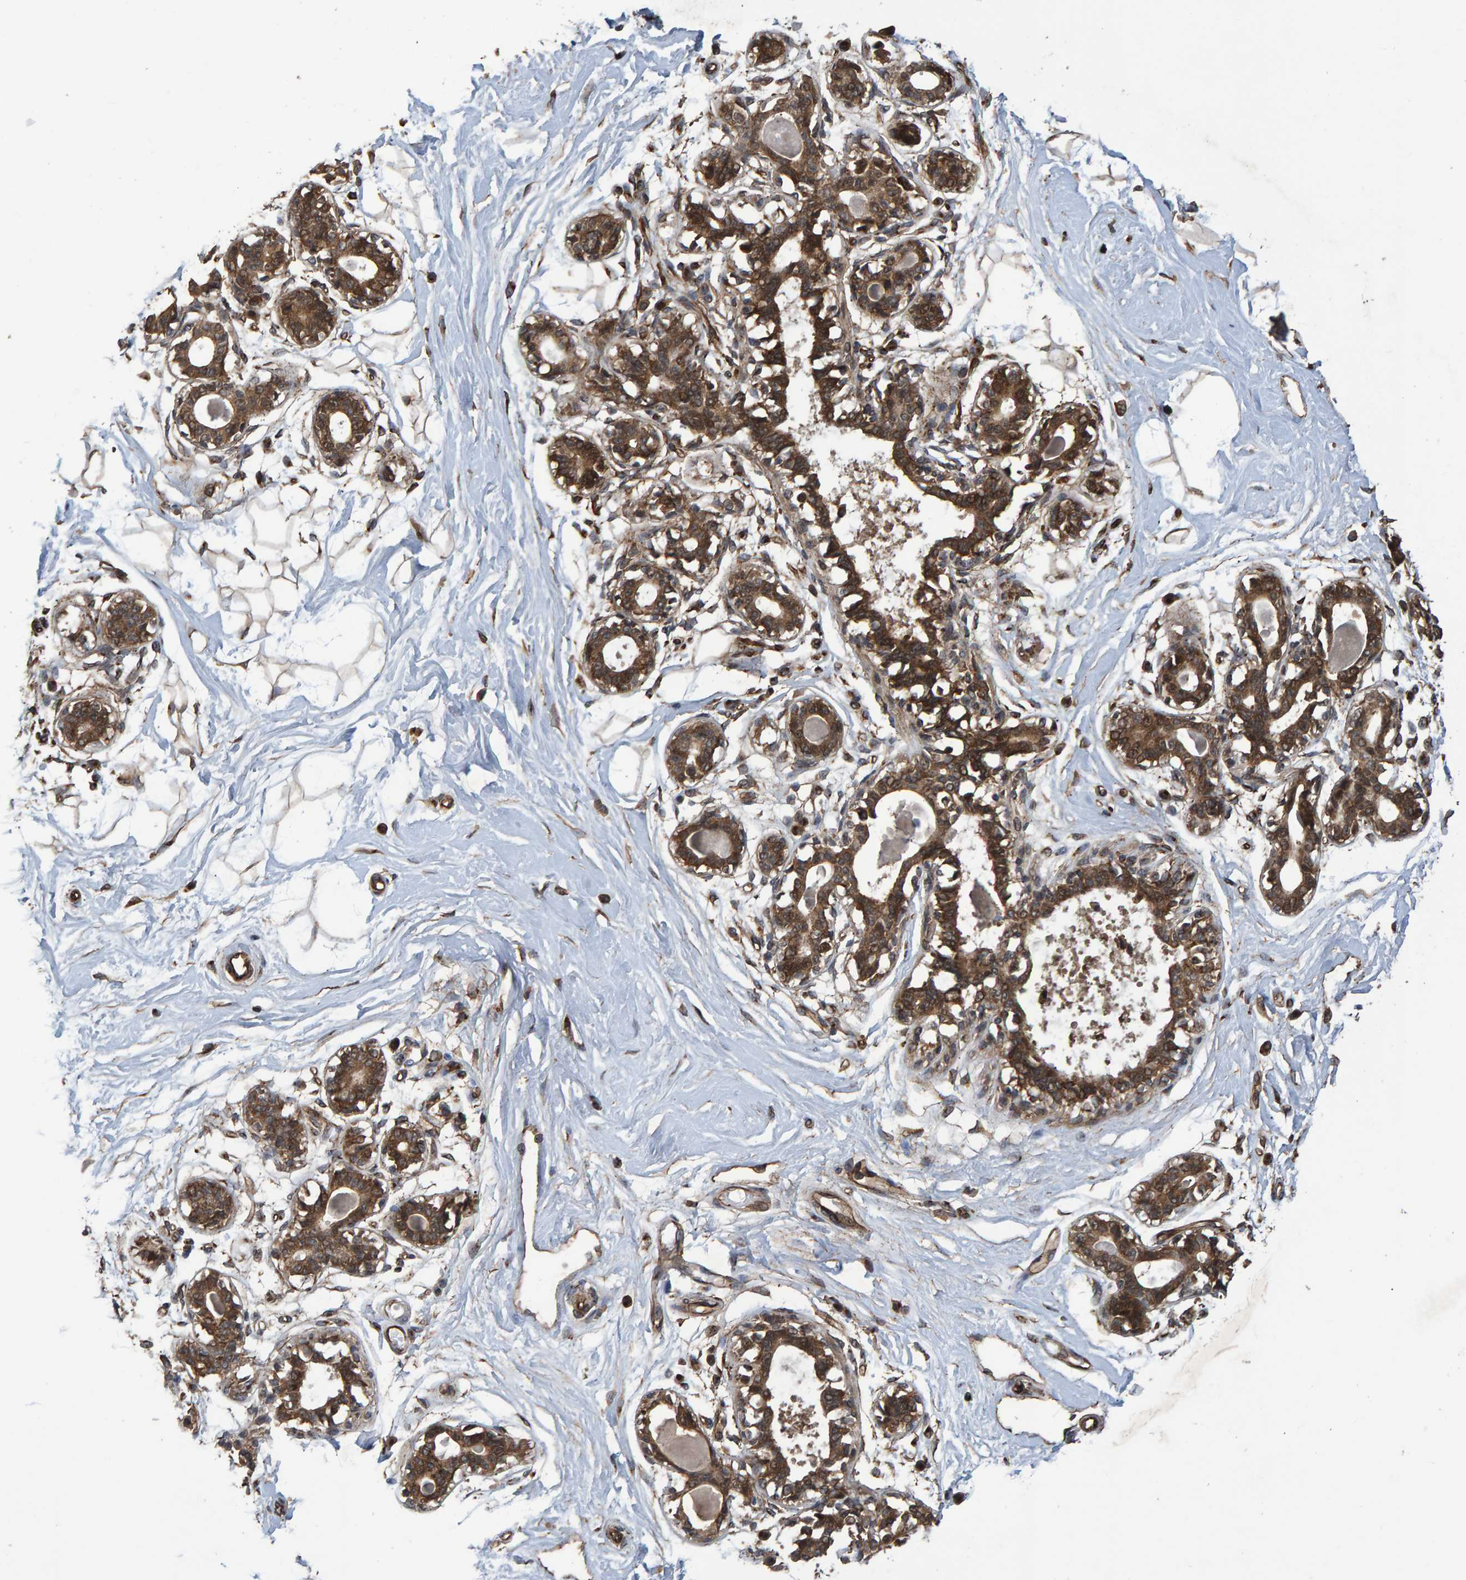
{"staining": {"intensity": "weak", "quantity": "25%-75%", "location": "cytoplasmic/membranous"}, "tissue": "breast", "cell_type": "Adipocytes", "image_type": "normal", "snomed": [{"axis": "morphology", "description": "Normal tissue, NOS"}, {"axis": "topography", "description": "Breast"}], "caption": "Protein staining of unremarkable breast displays weak cytoplasmic/membranous positivity in about 25%-75% of adipocytes.", "gene": "TRIM68", "patient": {"sex": "female", "age": 45}}